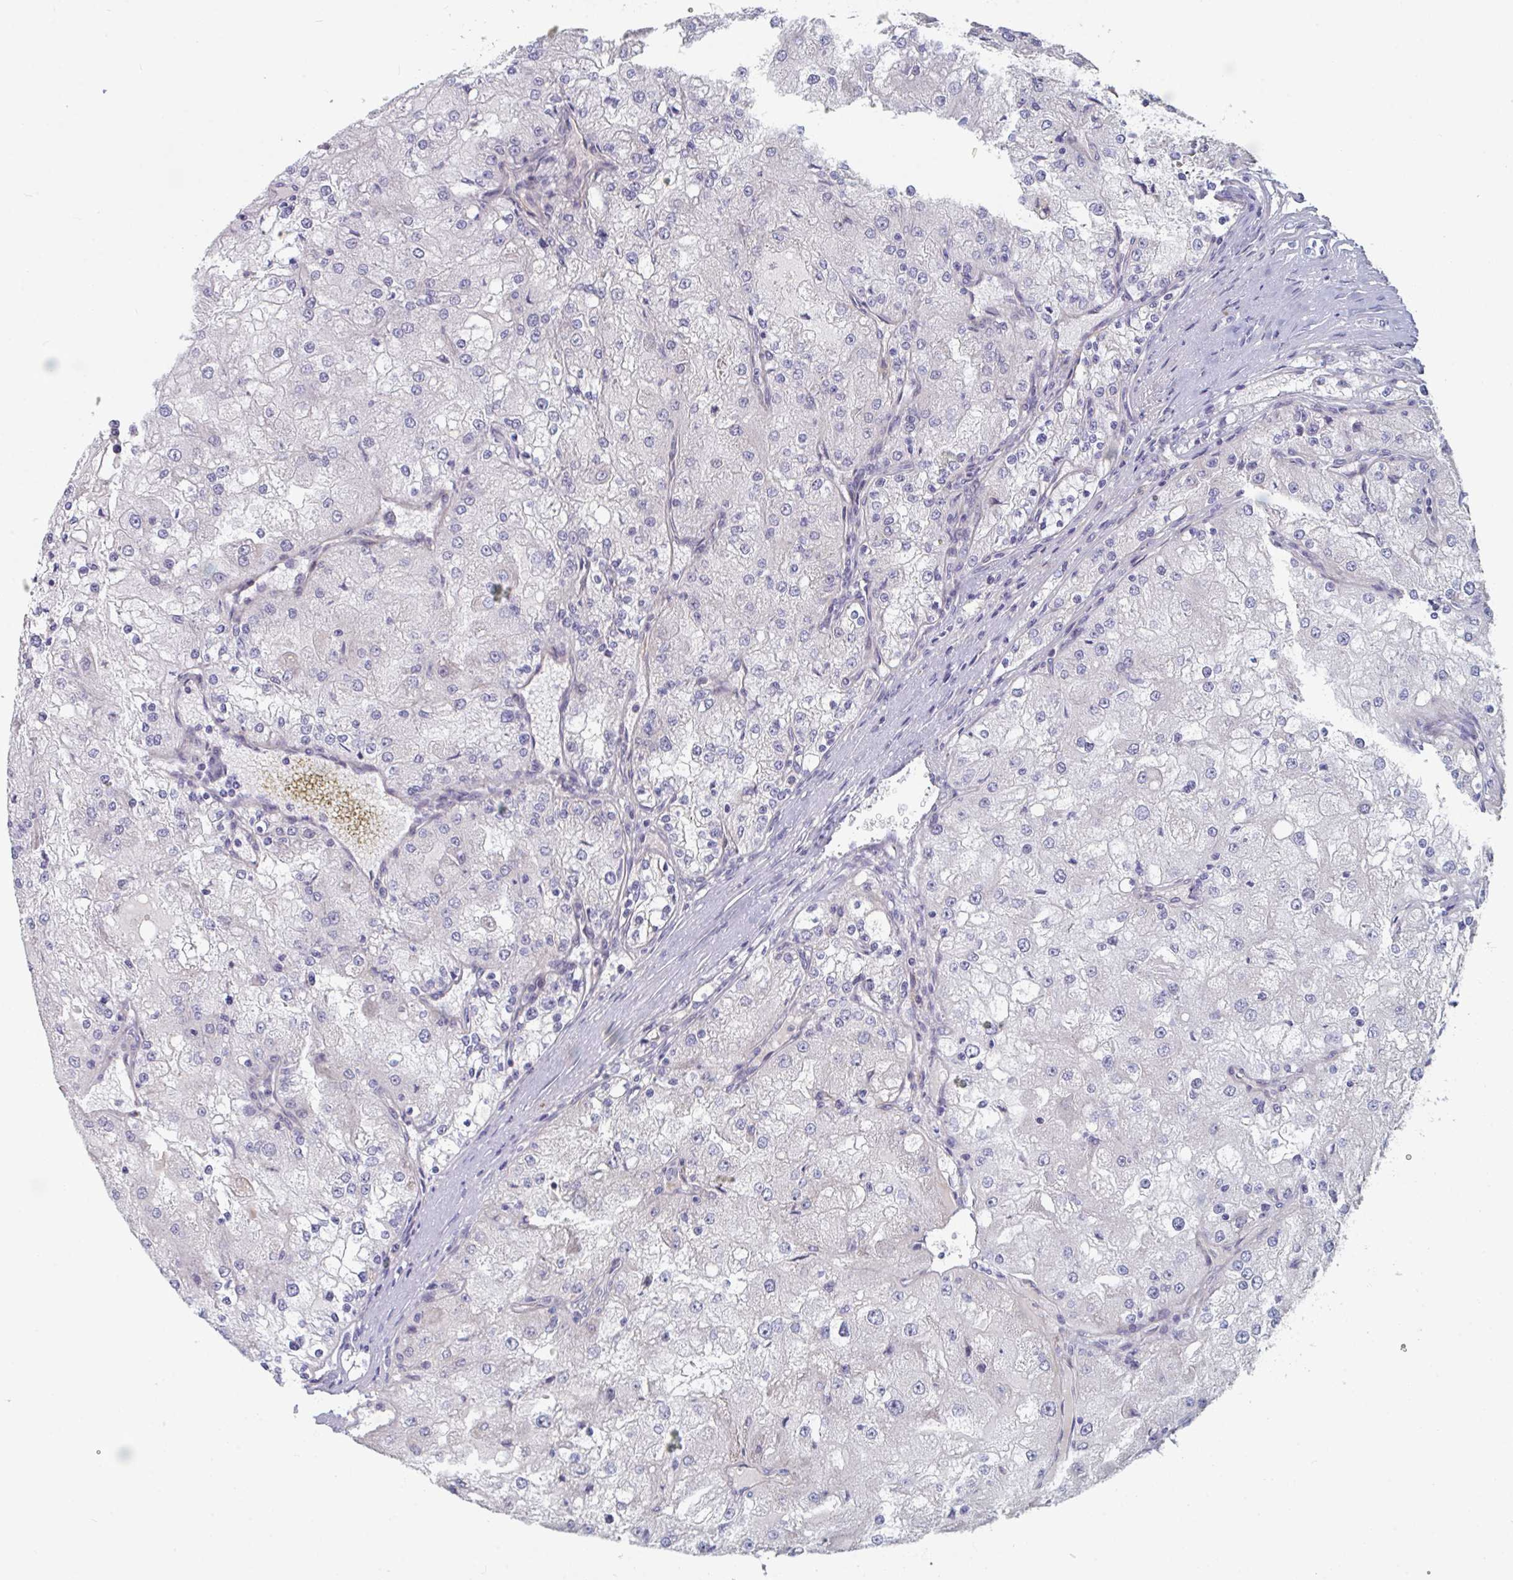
{"staining": {"intensity": "negative", "quantity": "none", "location": "none"}, "tissue": "renal cancer", "cell_type": "Tumor cells", "image_type": "cancer", "snomed": [{"axis": "morphology", "description": "Adenocarcinoma, NOS"}, {"axis": "topography", "description": "Kidney"}], "caption": "Immunohistochemical staining of renal cancer exhibits no significant expression in tumor cells.", "gene": "CENPT", "patient": {"sex": "female", "age": 74}}